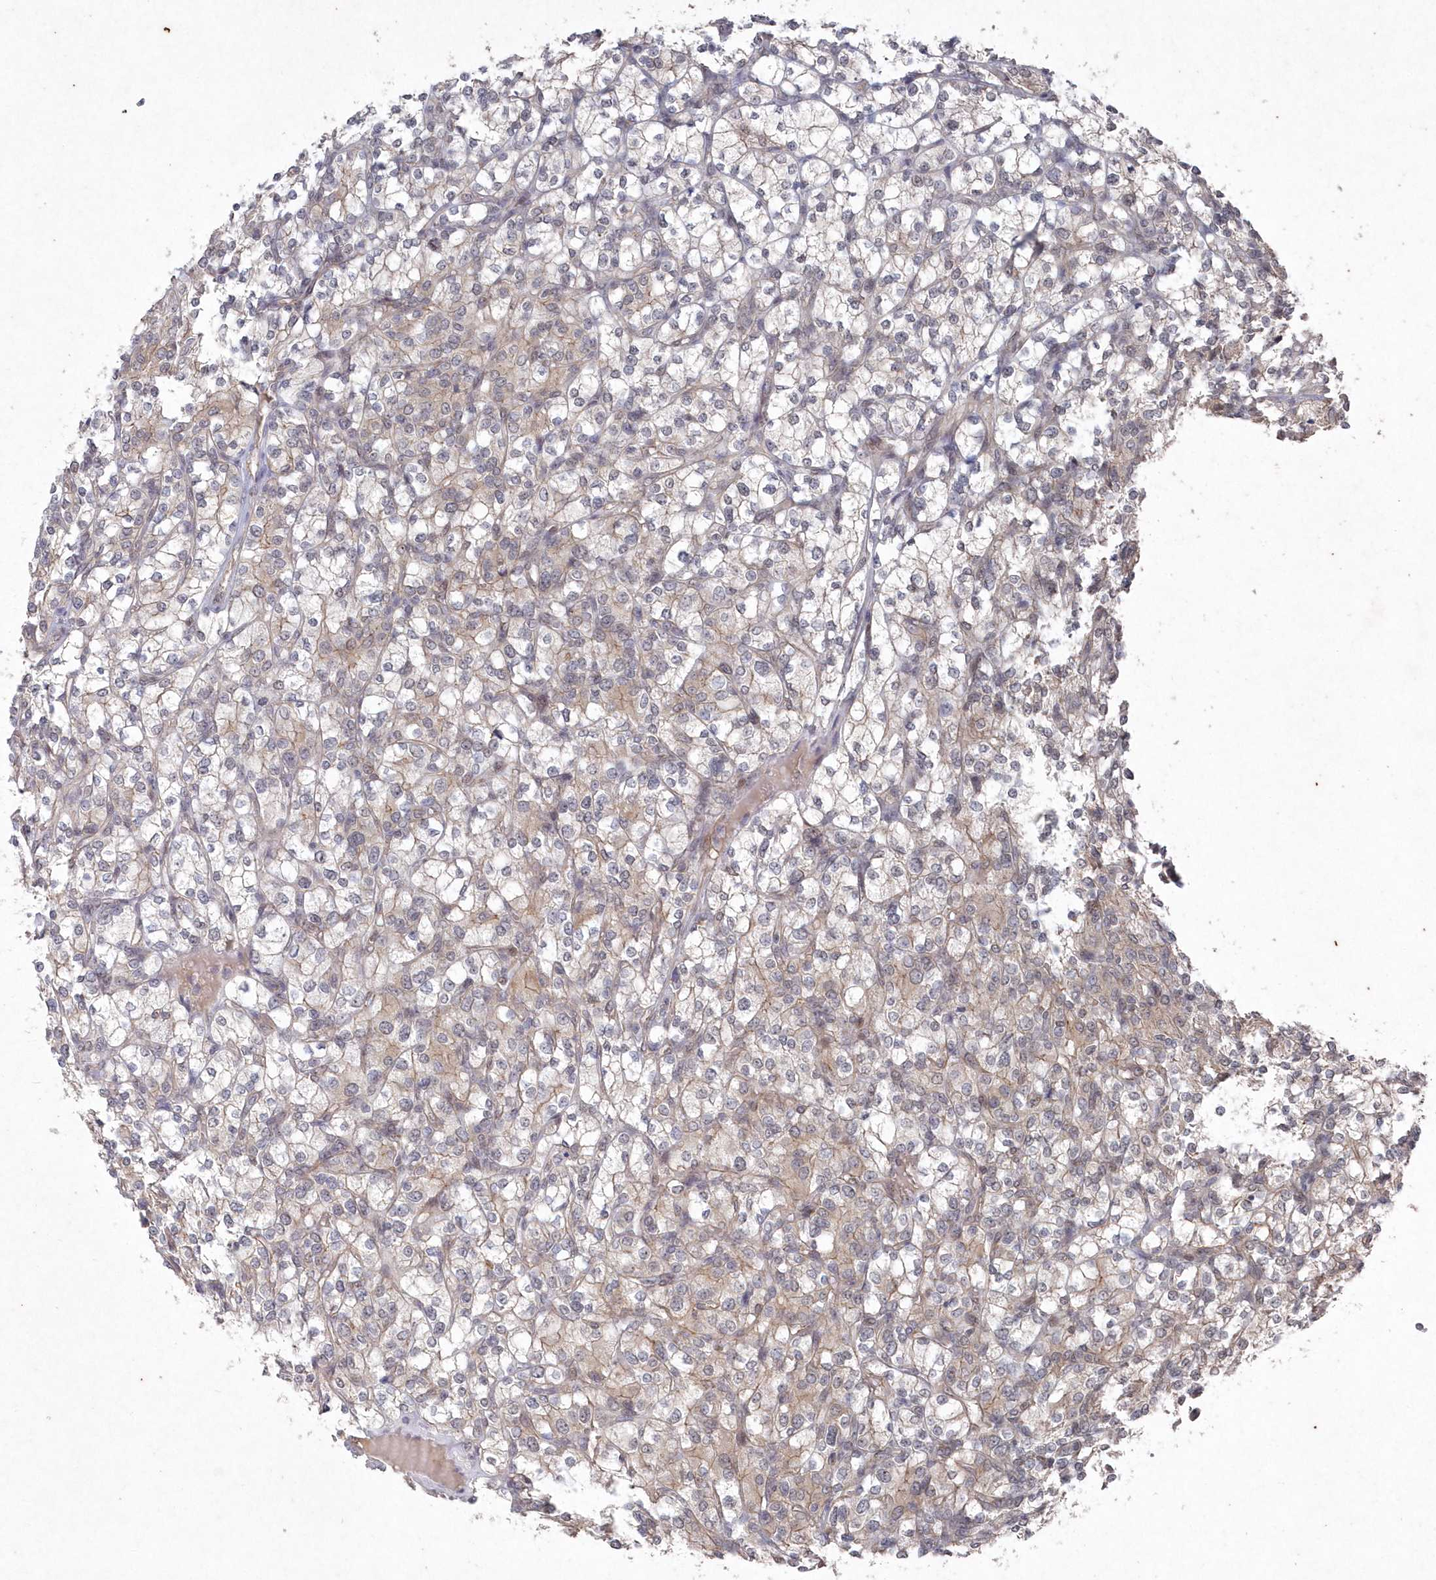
{"staining": {"intensity": "weak", "quantity": "25%-75%", "location": "cytoplasmic/membranous"}, "tissue": "renal cancer", "cell_type": "Tumor cells", "image_type": "cancer", "snomed": [{"axis": "morphology", "description": "Adenocarcinoma, NOS"}, {"axis": "topography", "description": "Kidney"}], "caption": "Brown immunohistochemical staining in adenocarcinoma (renal) demonstrates weak cytoplasmic/membranous staining in about 25%-75% of tumor cells.", "gene": "VSIG2", "patient": {"sex": "male", "age": 77}}